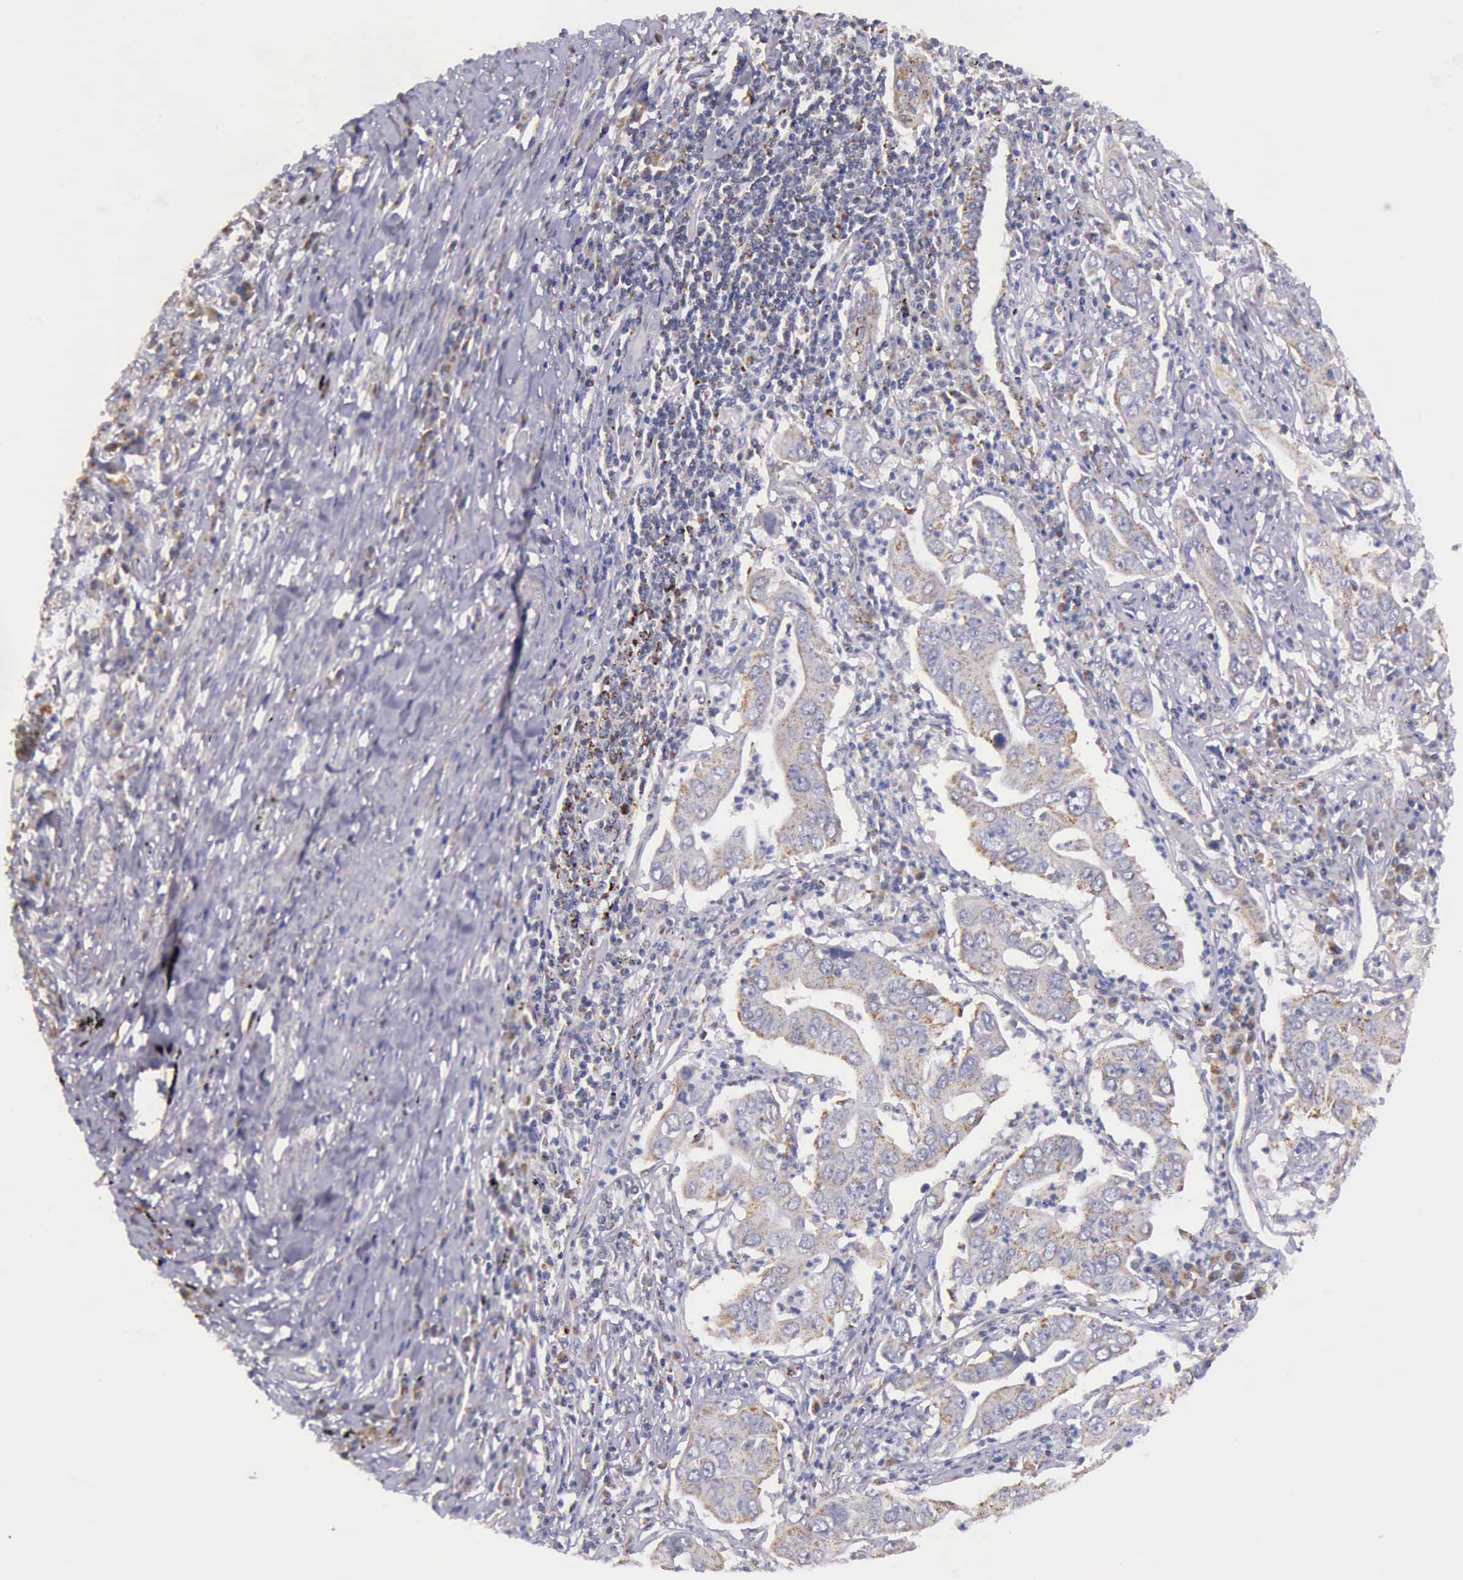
{"staining": {"intensity": "weak", "quantity": ">75%", "location": "cytoplasmic/membranous"}, "tissue": "lung cancer", "cell_type": "Tumor cells", "image_type": "cancer", "snomed": [{"axis": "morphology", "description": "Adenocarcinoma, NOS"}, {"axis": "topography", "description": "Lung"}], "caption": "High-power microscopy captured an immunohistochemistry image of adenocarcinoma (lung), revealing weak cytoplasmic/membranous expression in about >75% of tumor cells.", "gene": "TXN2", "patient": {"sex": "male", "age": 48}}